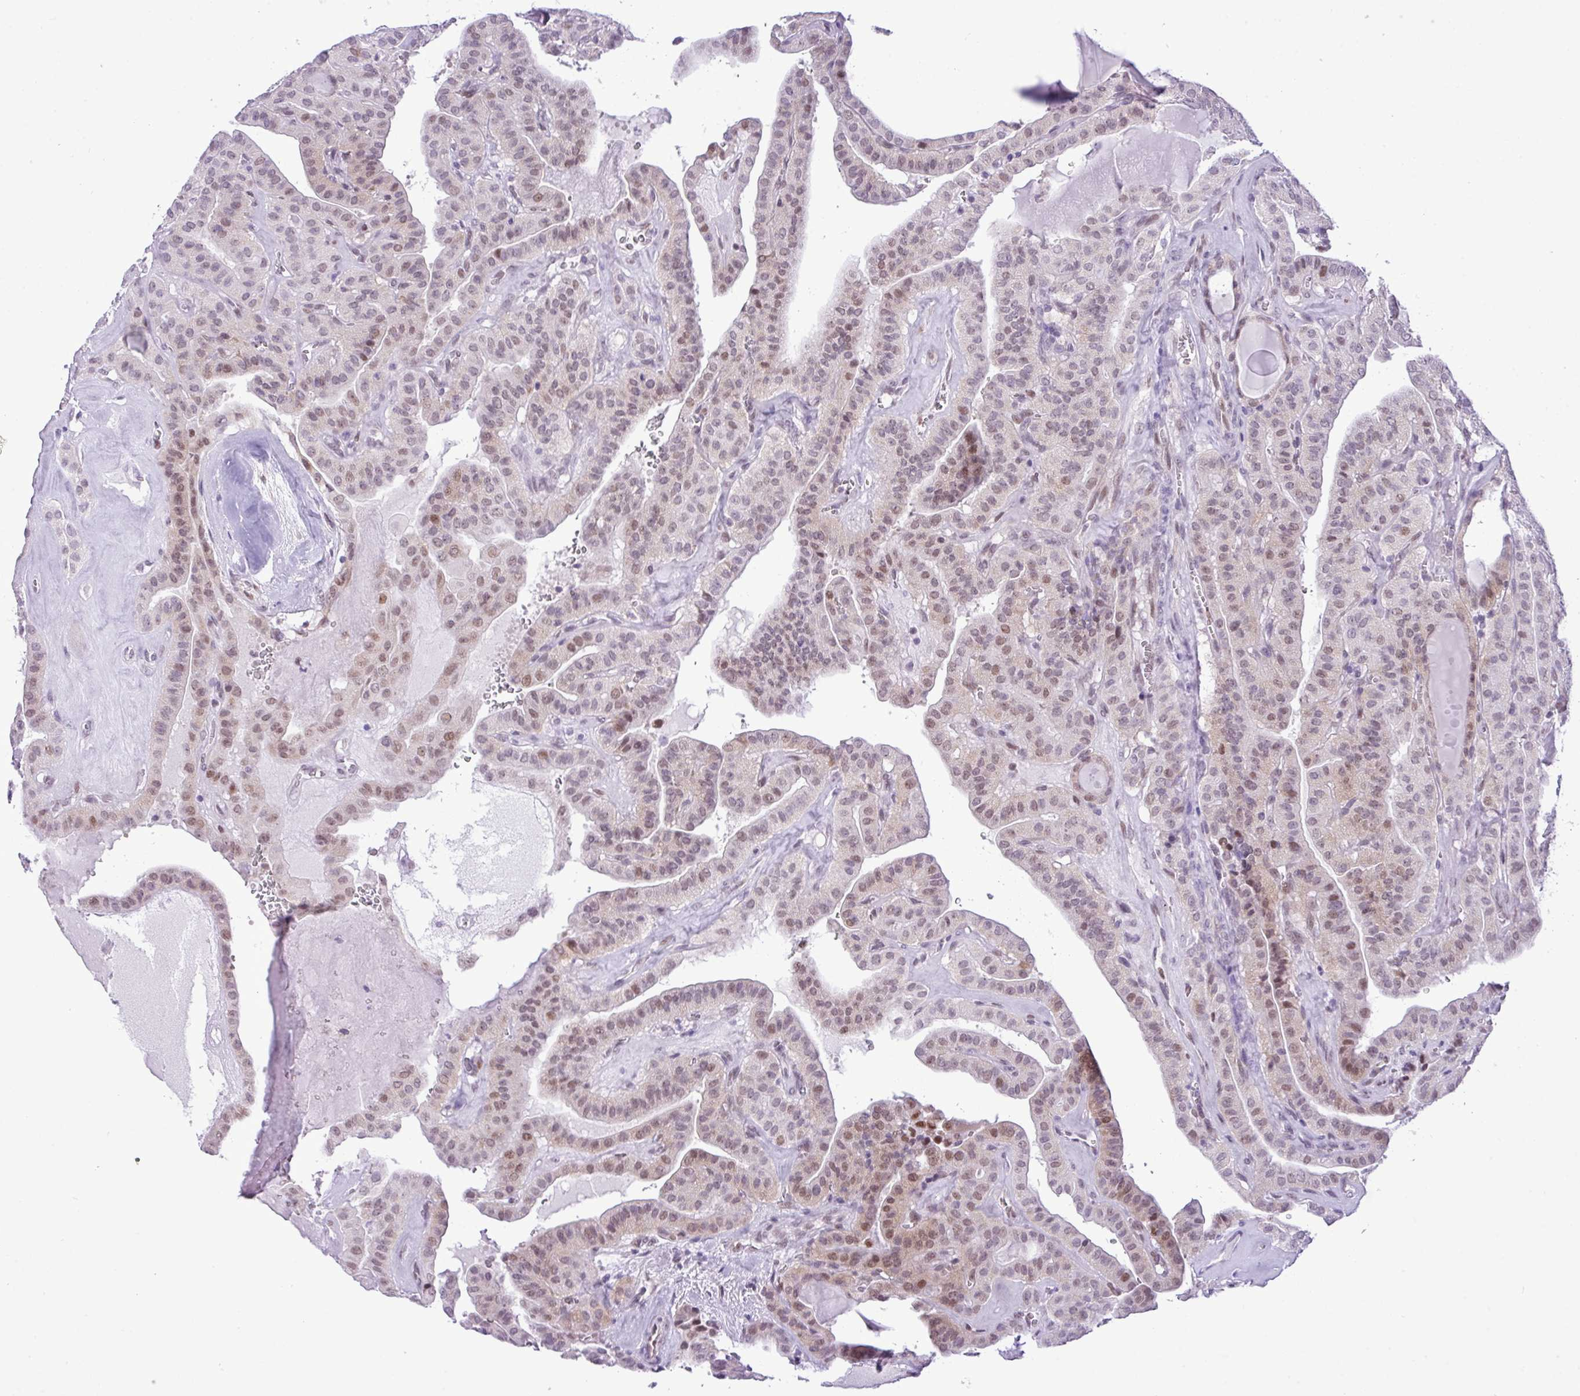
{"staining": {"intensity": "weak", "quantity": ">75%", "location": "nuclear"}, "tissue": "thyroid cancer", "cell_type": "Tumor cells", "image_type": "cancer", "snomed": [{"axis": "morphology", "description": "Papillary adenocarcinoma, NOS"}, {"axis": "topography", "description": "Thyroid gland"}], "caption": "Weak nuclear positivity is identified in about >75% of tumor cells in thyroid cancer. (DAB (3,3'-diaminobenzidine) = brown stain, brightfield microscopy at high magnification).", "gene": "ELOA2", "patient": {"sex": "male", "age": 52}}